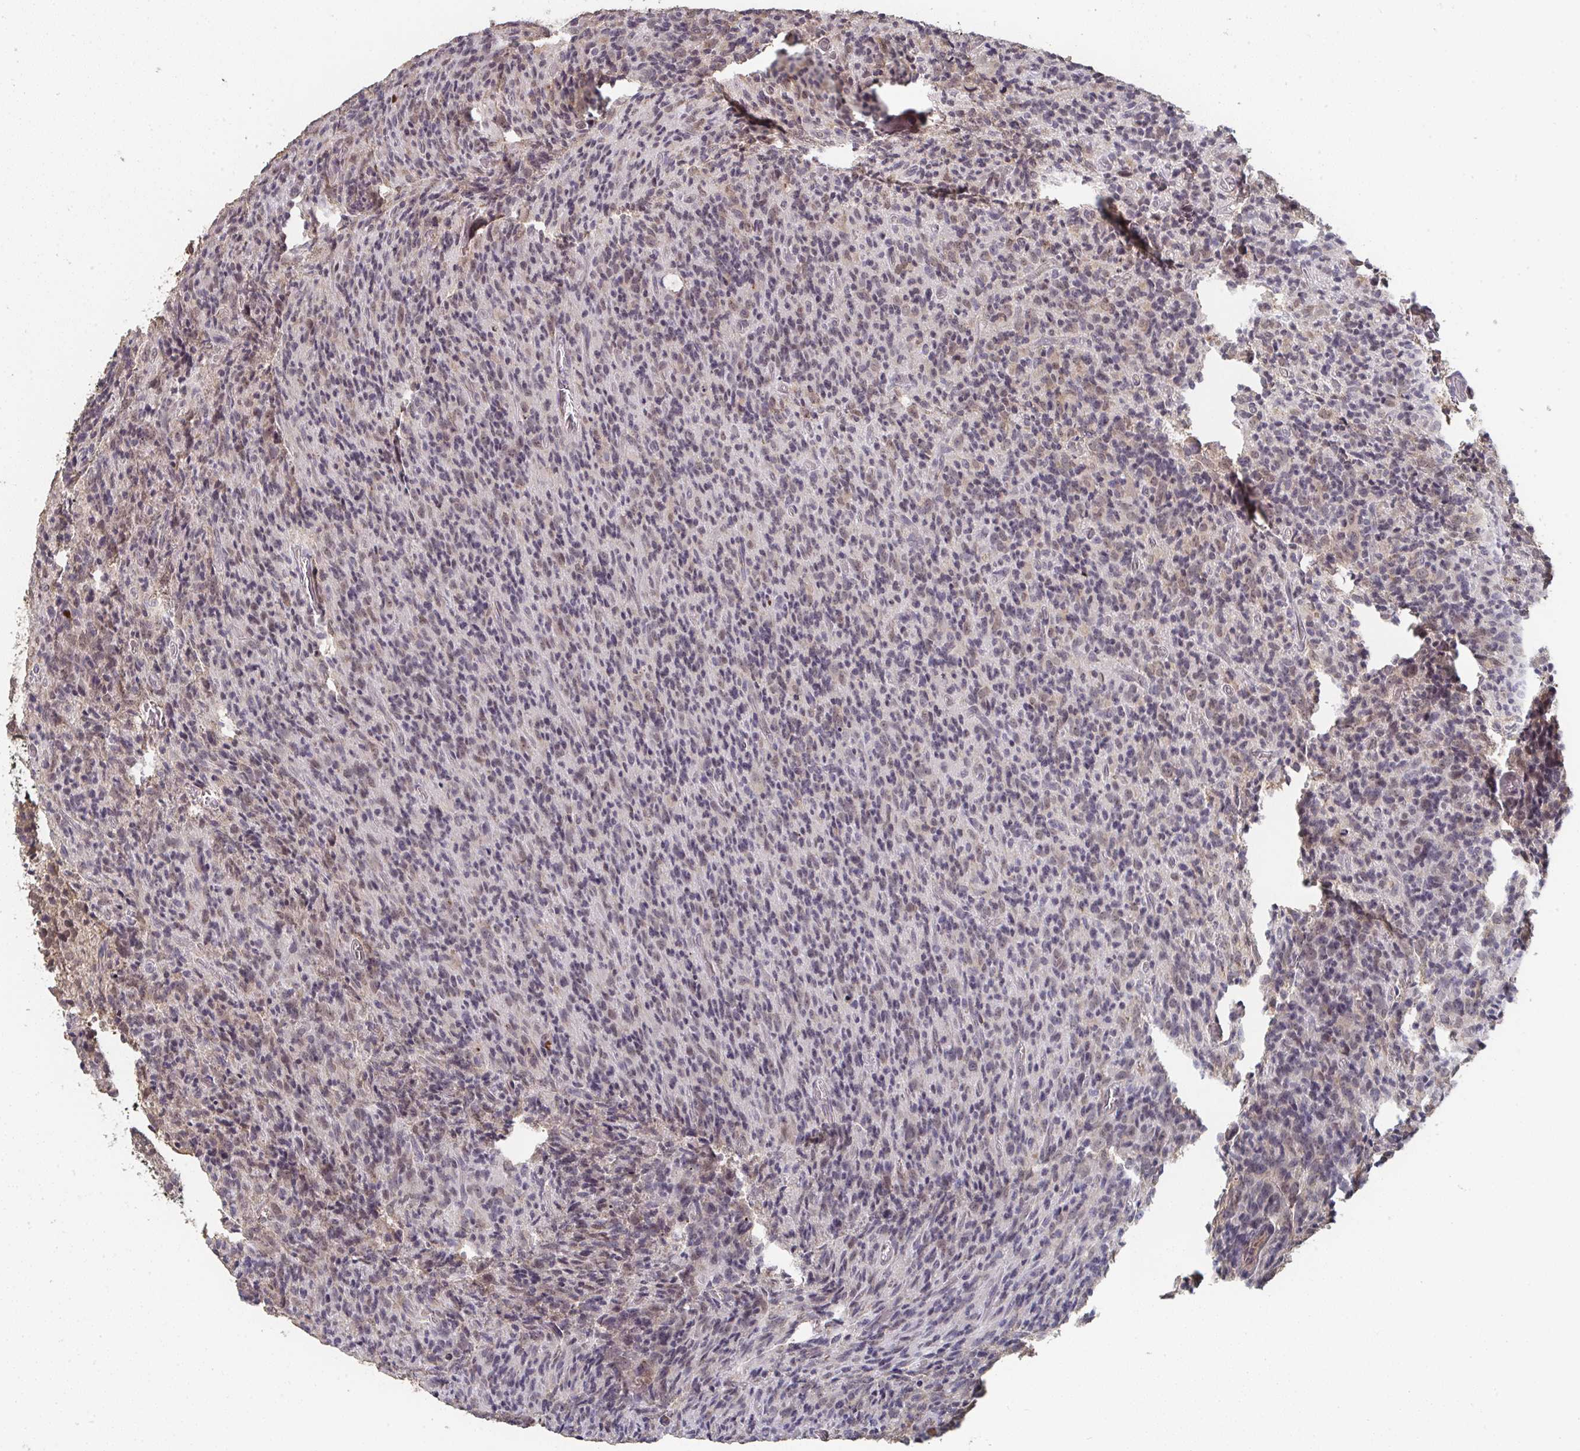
{"staining": {"intensity": "weak", "quantity": "25%-75%", "location": "nuclear"}, "tissue": "glioma", "cell_type": "Tumor cells", "image_type": "cancer", "snomed": [{"axis": "morphology", "description": "Glioma, malignant, High grade"}, {"axis": "topography", "description": "Brain"}], "caption": "Protein staining shows weak nuclear expression in approximately 25%-75% of tumor cells in malignant glioma (high-grade).", "gene": "LIX1", "patient": {"sex": "male", "age": 76}}